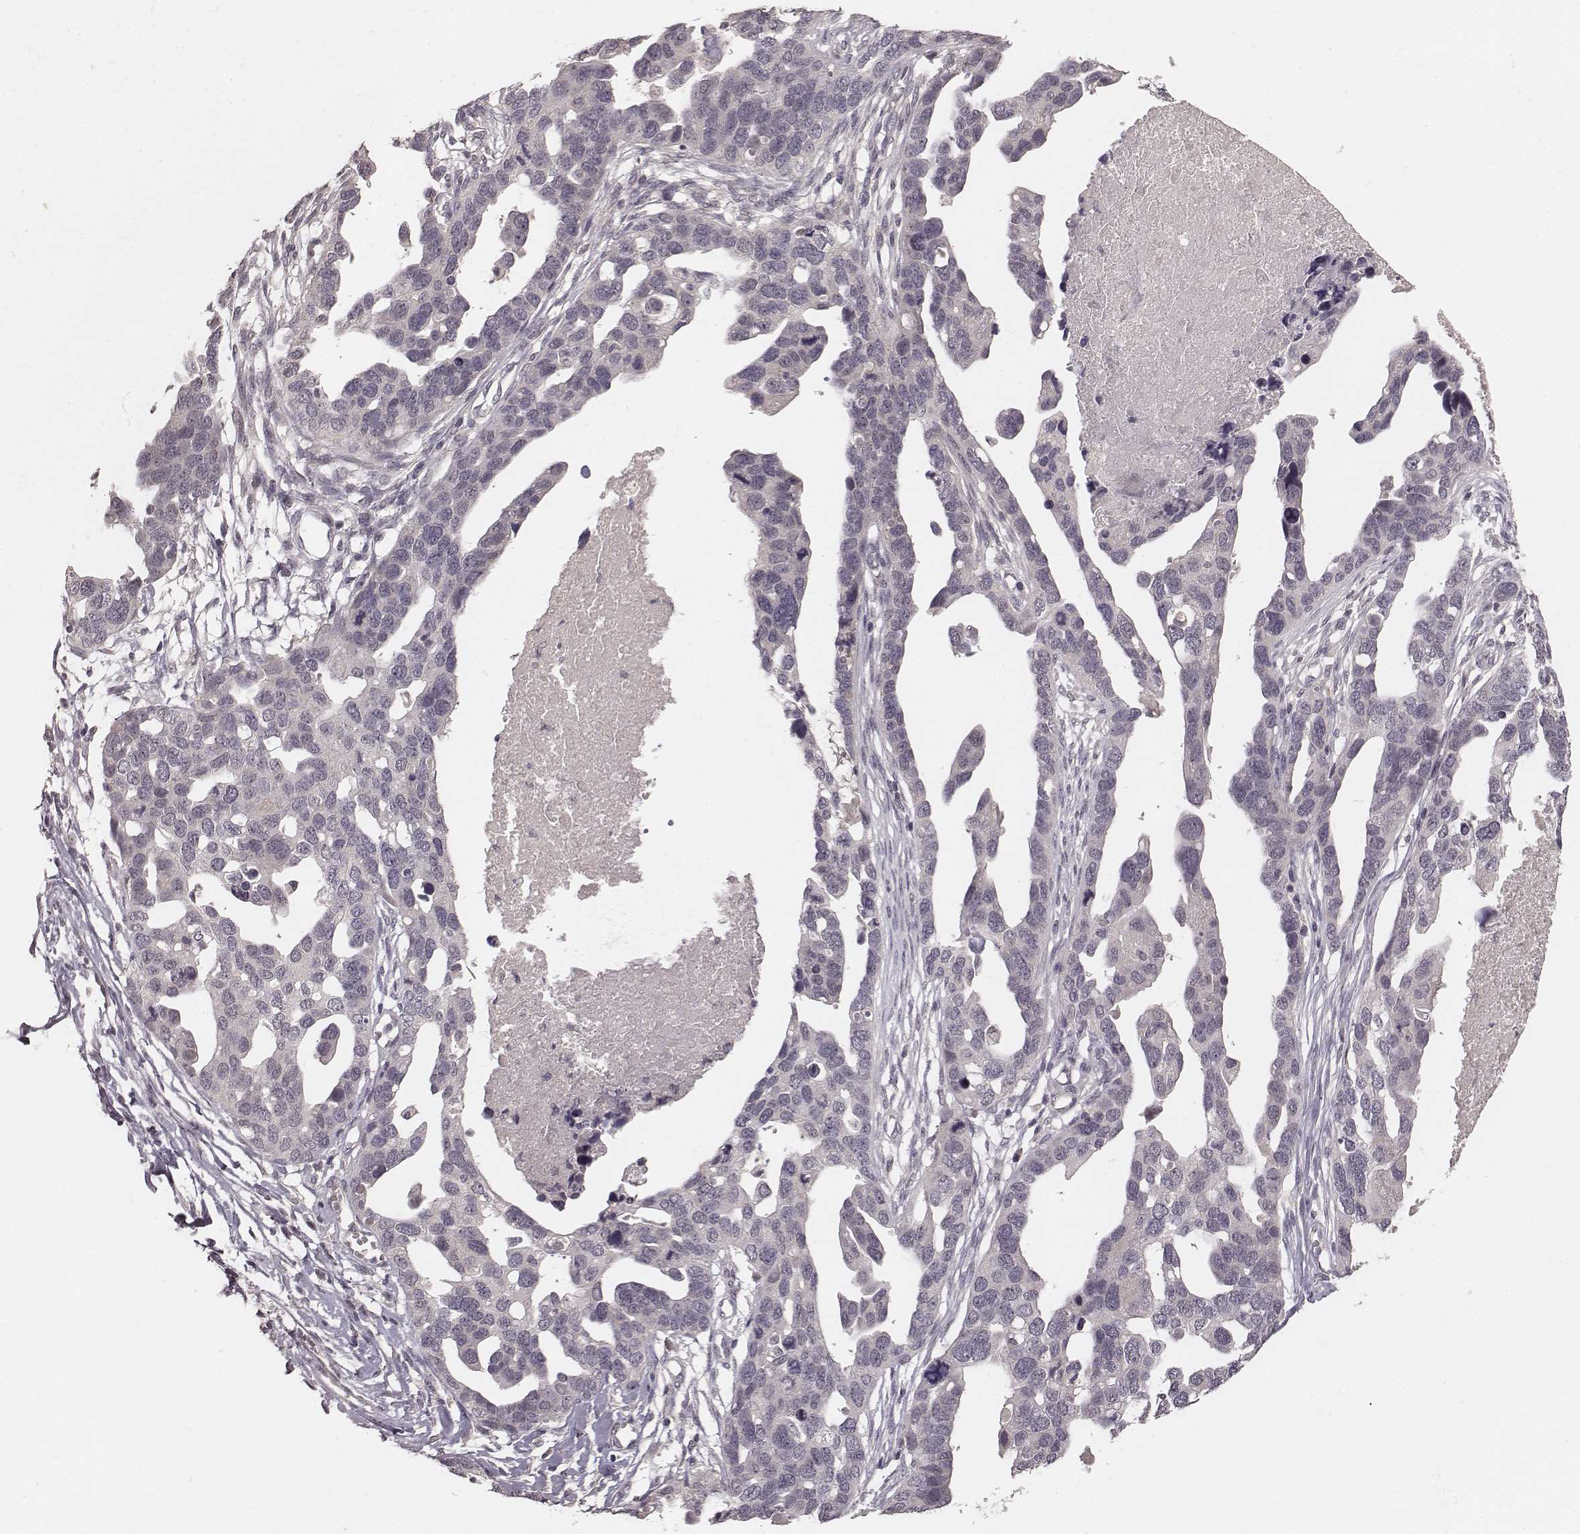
{"staining": {"intensity": "negative", "quantity": "none", "location": "none"}, "tissue": "ovarian cancer", "cell_type": "Tumor cells", "image_type": "cancer", "snomed": [{"axis": "morphology", "description": "Cystadenocarcinoma, serous, NOS"}, {"axis": "topography", "description": "Ovary"}], "caption": "There is no significant positivity in tumor cells of ovarian cancer.", "gene": "LY6K", "patient": {"sex": "female", "age": 54}}